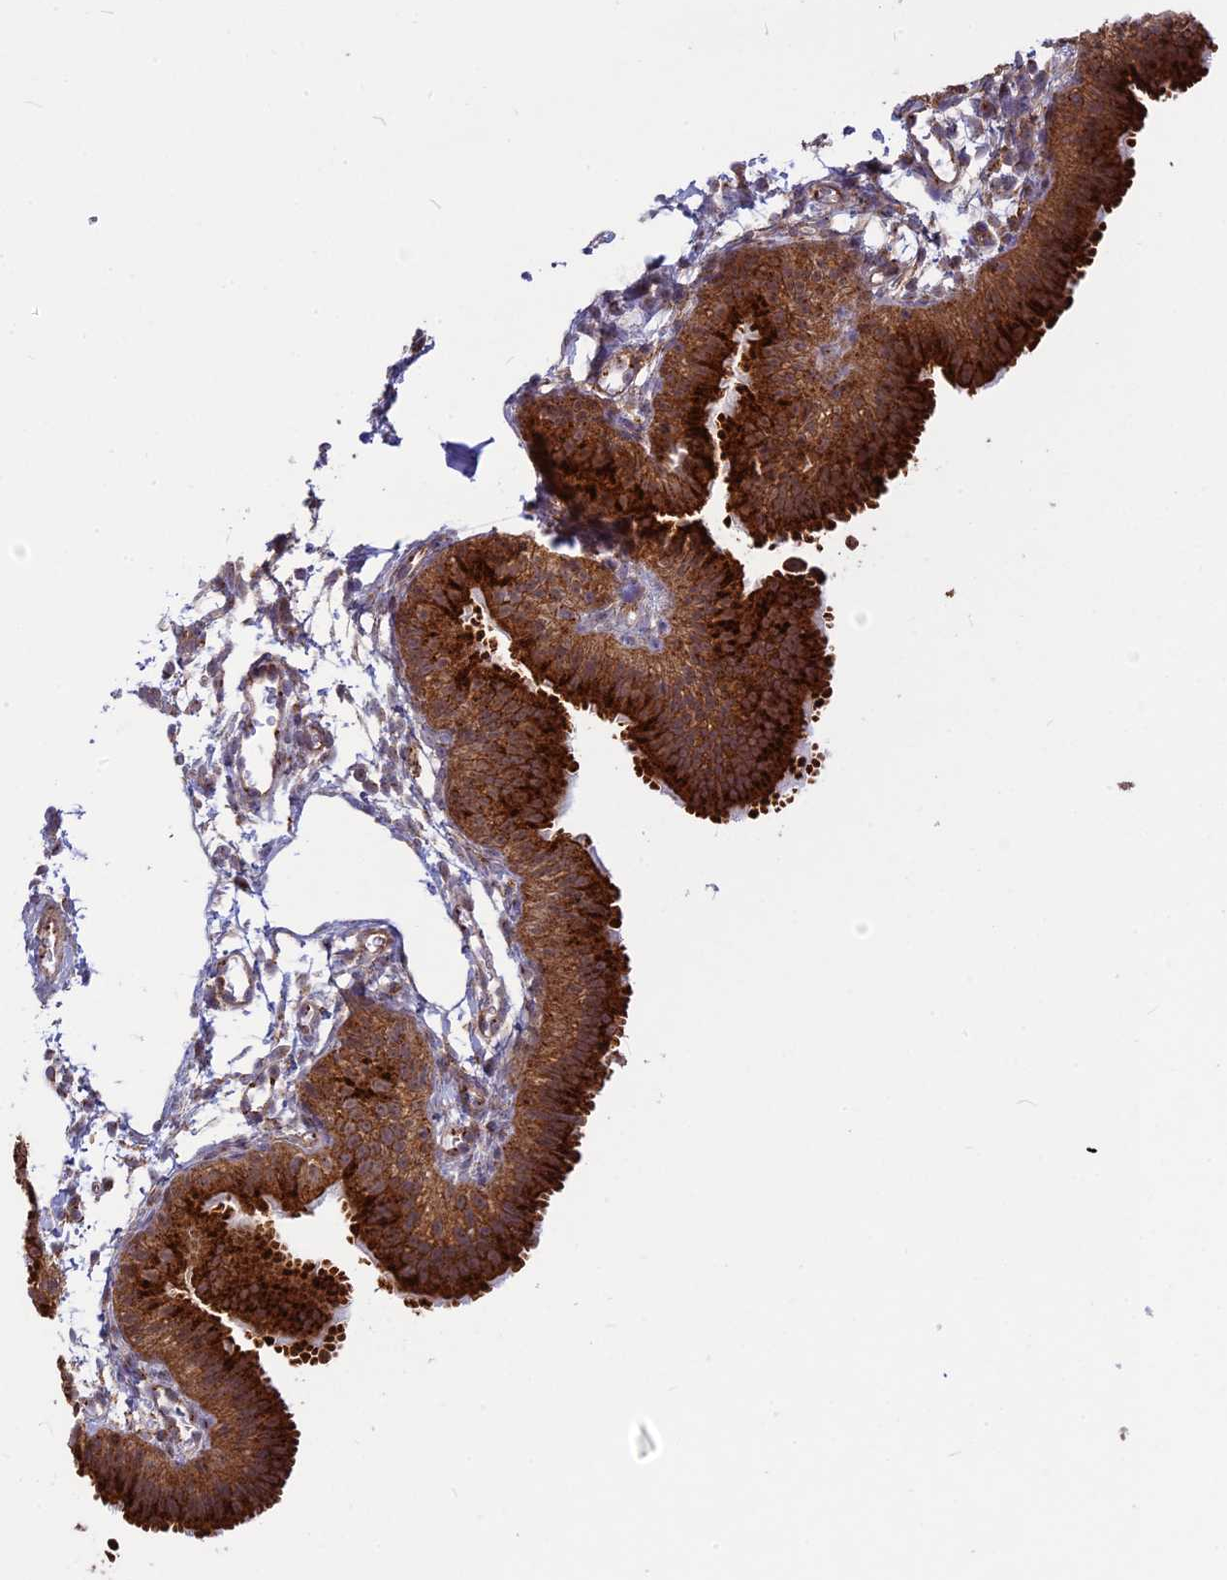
{"staining": {"intensity": "strong", "quantity": ">75%", "location": "cytoplasmic/membranous"}, "tissue": "fallopian tube", "cell_type": "Glandular cells", "image_type": "normal", "snomed": [{"axis": "morphology", "description": "Normal tissue, NOS"}, {"axis": "topography", "description": "Fallopian tube"}], "caption": "Strong cytoplasmic/membranous positivity for a protein is appreciated in about >75% of glandular cells of benign fallopian tube using IHC.", "gene": "CLINT1", "patient": {"sex": "female", "age": 35}}